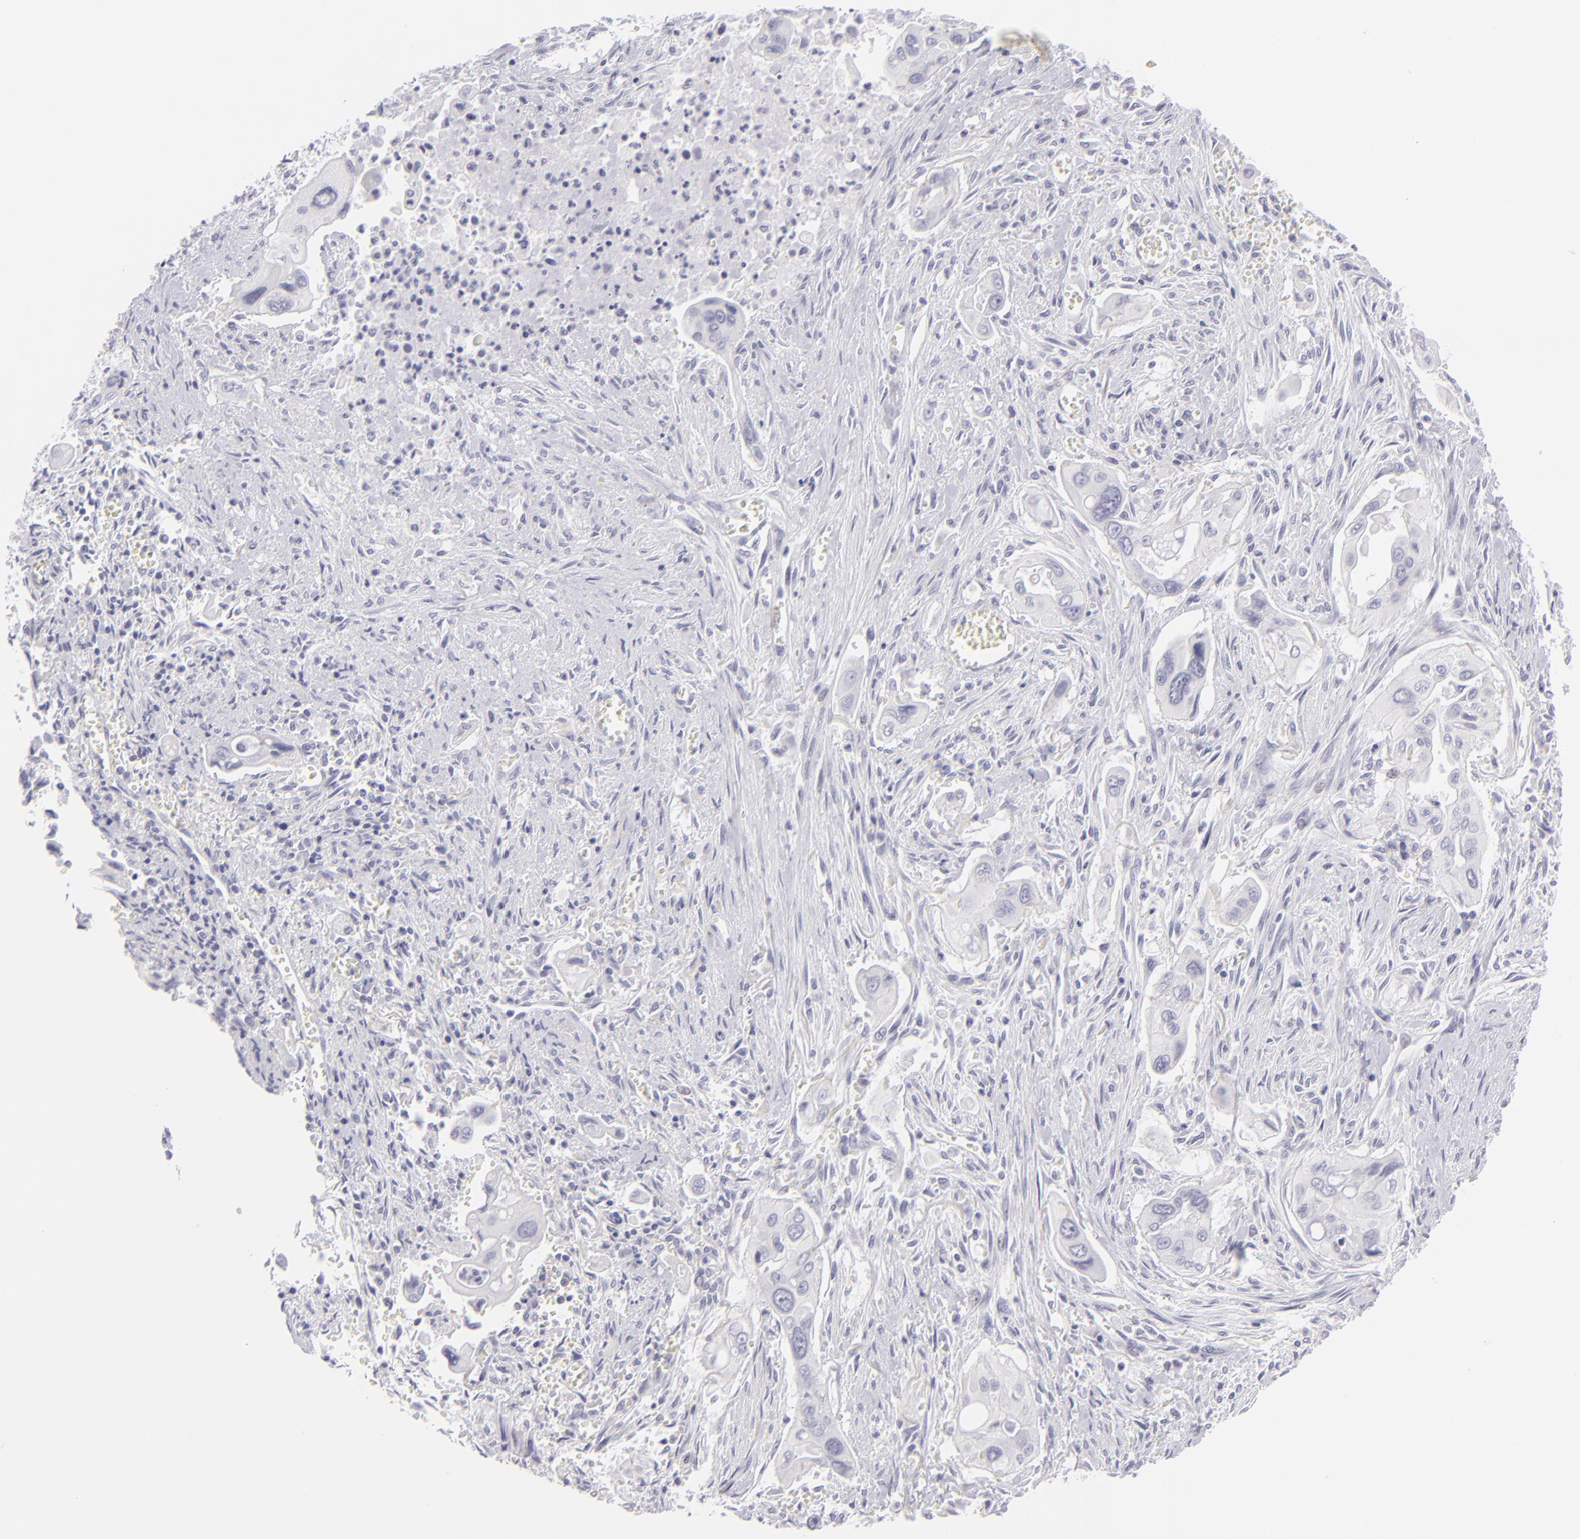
{"staining": {"intensity": "negative", "quantity": "none", "location": "none"}, "tissue": "pancreatic cancer", "cell_type": "Tumor cells", "image_type": "cancer", "snomed": [{"axis": "morphology", "description": "Adenocarcinoma, NOS"}, {"axis": "topography", "description": "Pancreas"}], "caption": "Image shows no significant protein positivity in tumor cells of pancreatic adenocarcinoma.", "gene": "FCER2", "patient": {"sex": "male", "age": 77}}